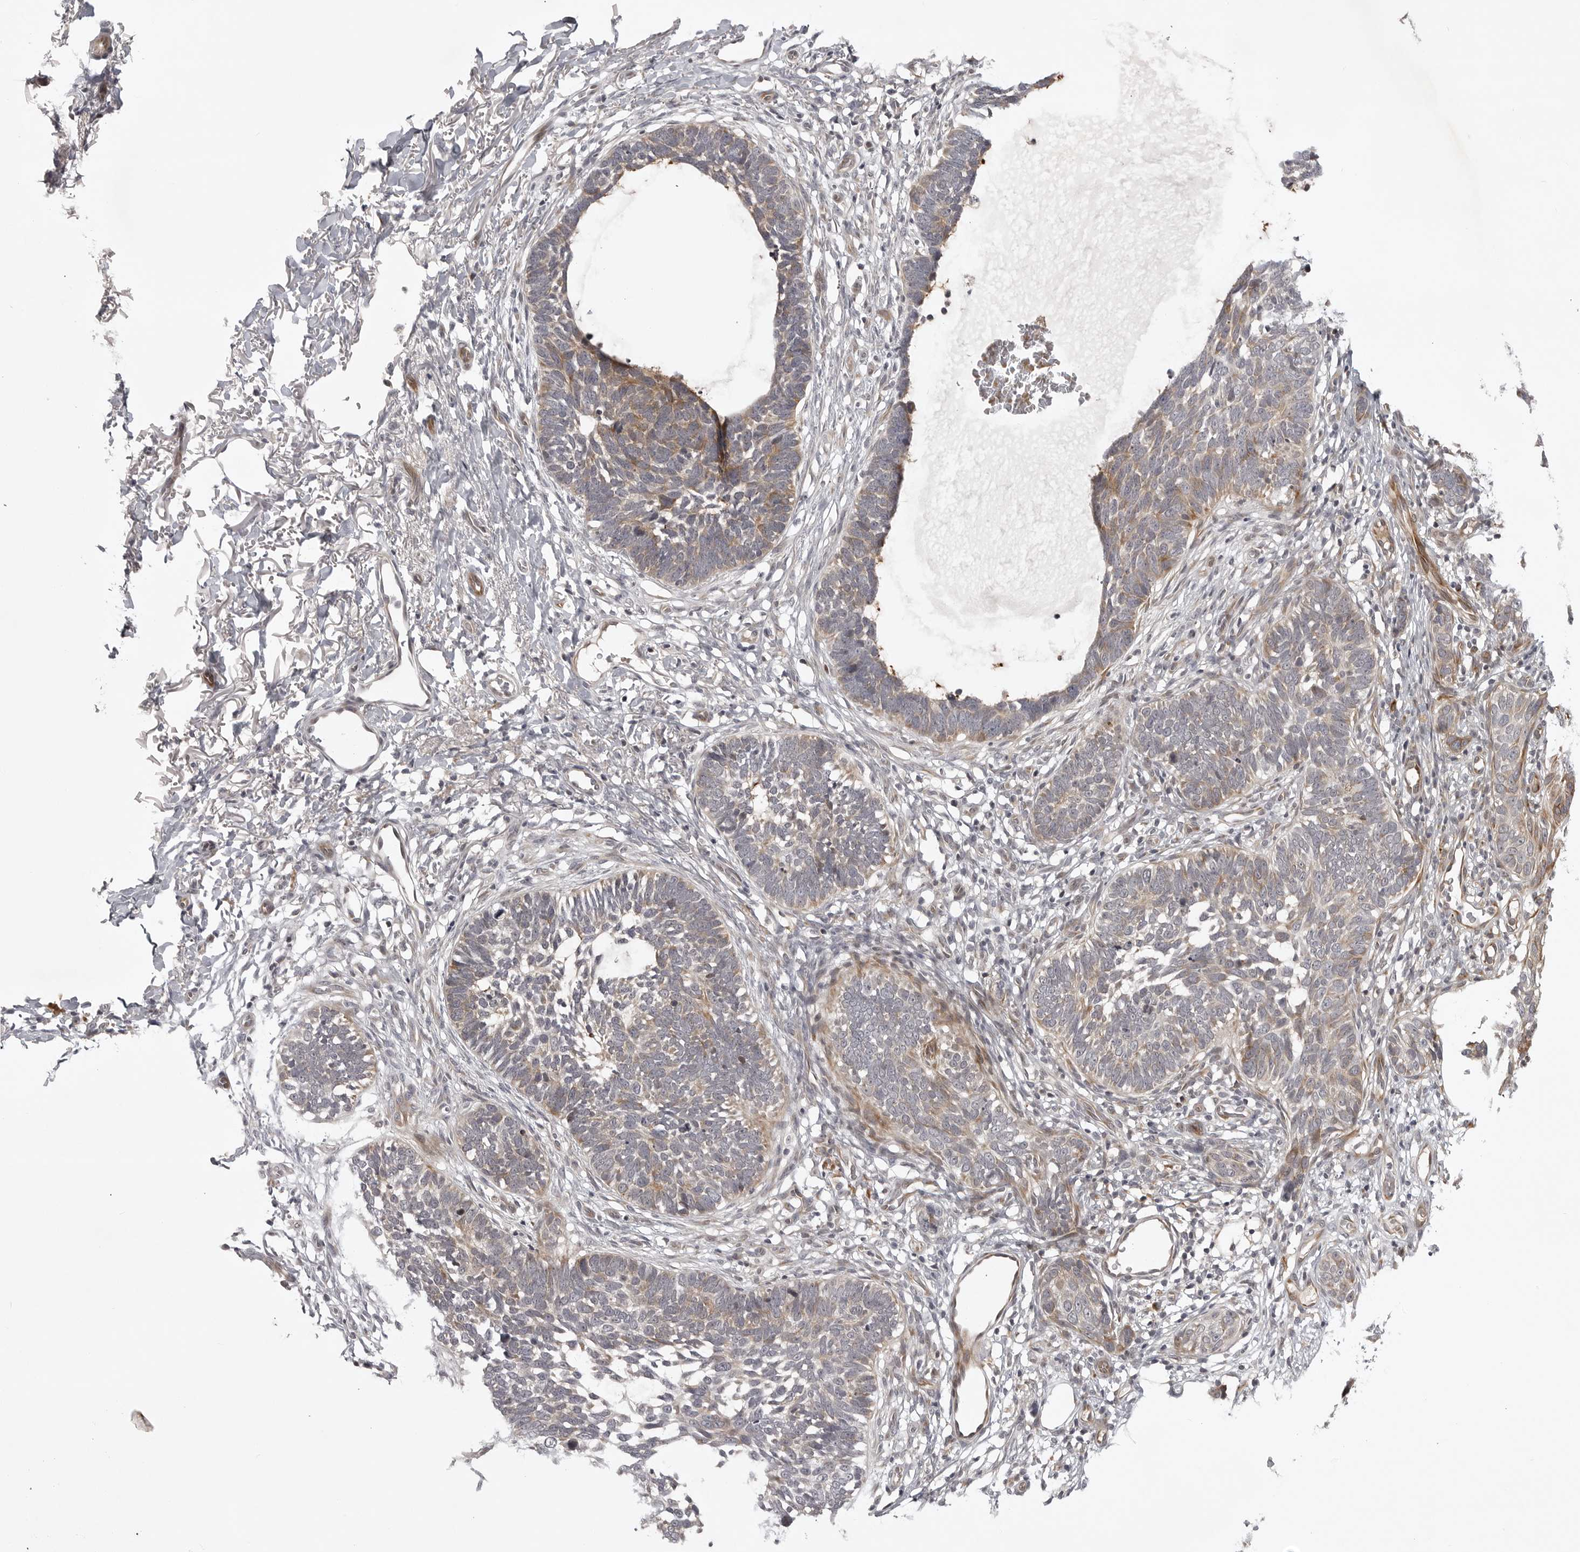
{"staining": {"intensity": "moderate", "quantity": "25%-75%", "location": "cytoplasmic/membranous"}, "tissue": "skin cancer", "cell_type": "Tumor cells", "image_type": "cancer", "snomed": [{"axis": "morphology", "description": "Normal tissue, NOS"}, {"axis": "morphology", "description": "Basal cell carcinoma"}, {"axis": "topography", "description": "Skin"}], "caption": "Brown immunohistochemical staining in human skin basal cell carcinoma reveals moderate cytoplasmic/membranous positivity in about 25%-75% of tumor cells.", "gene": "CD300LD", "patient": {"sex": "male", "age": 77}}